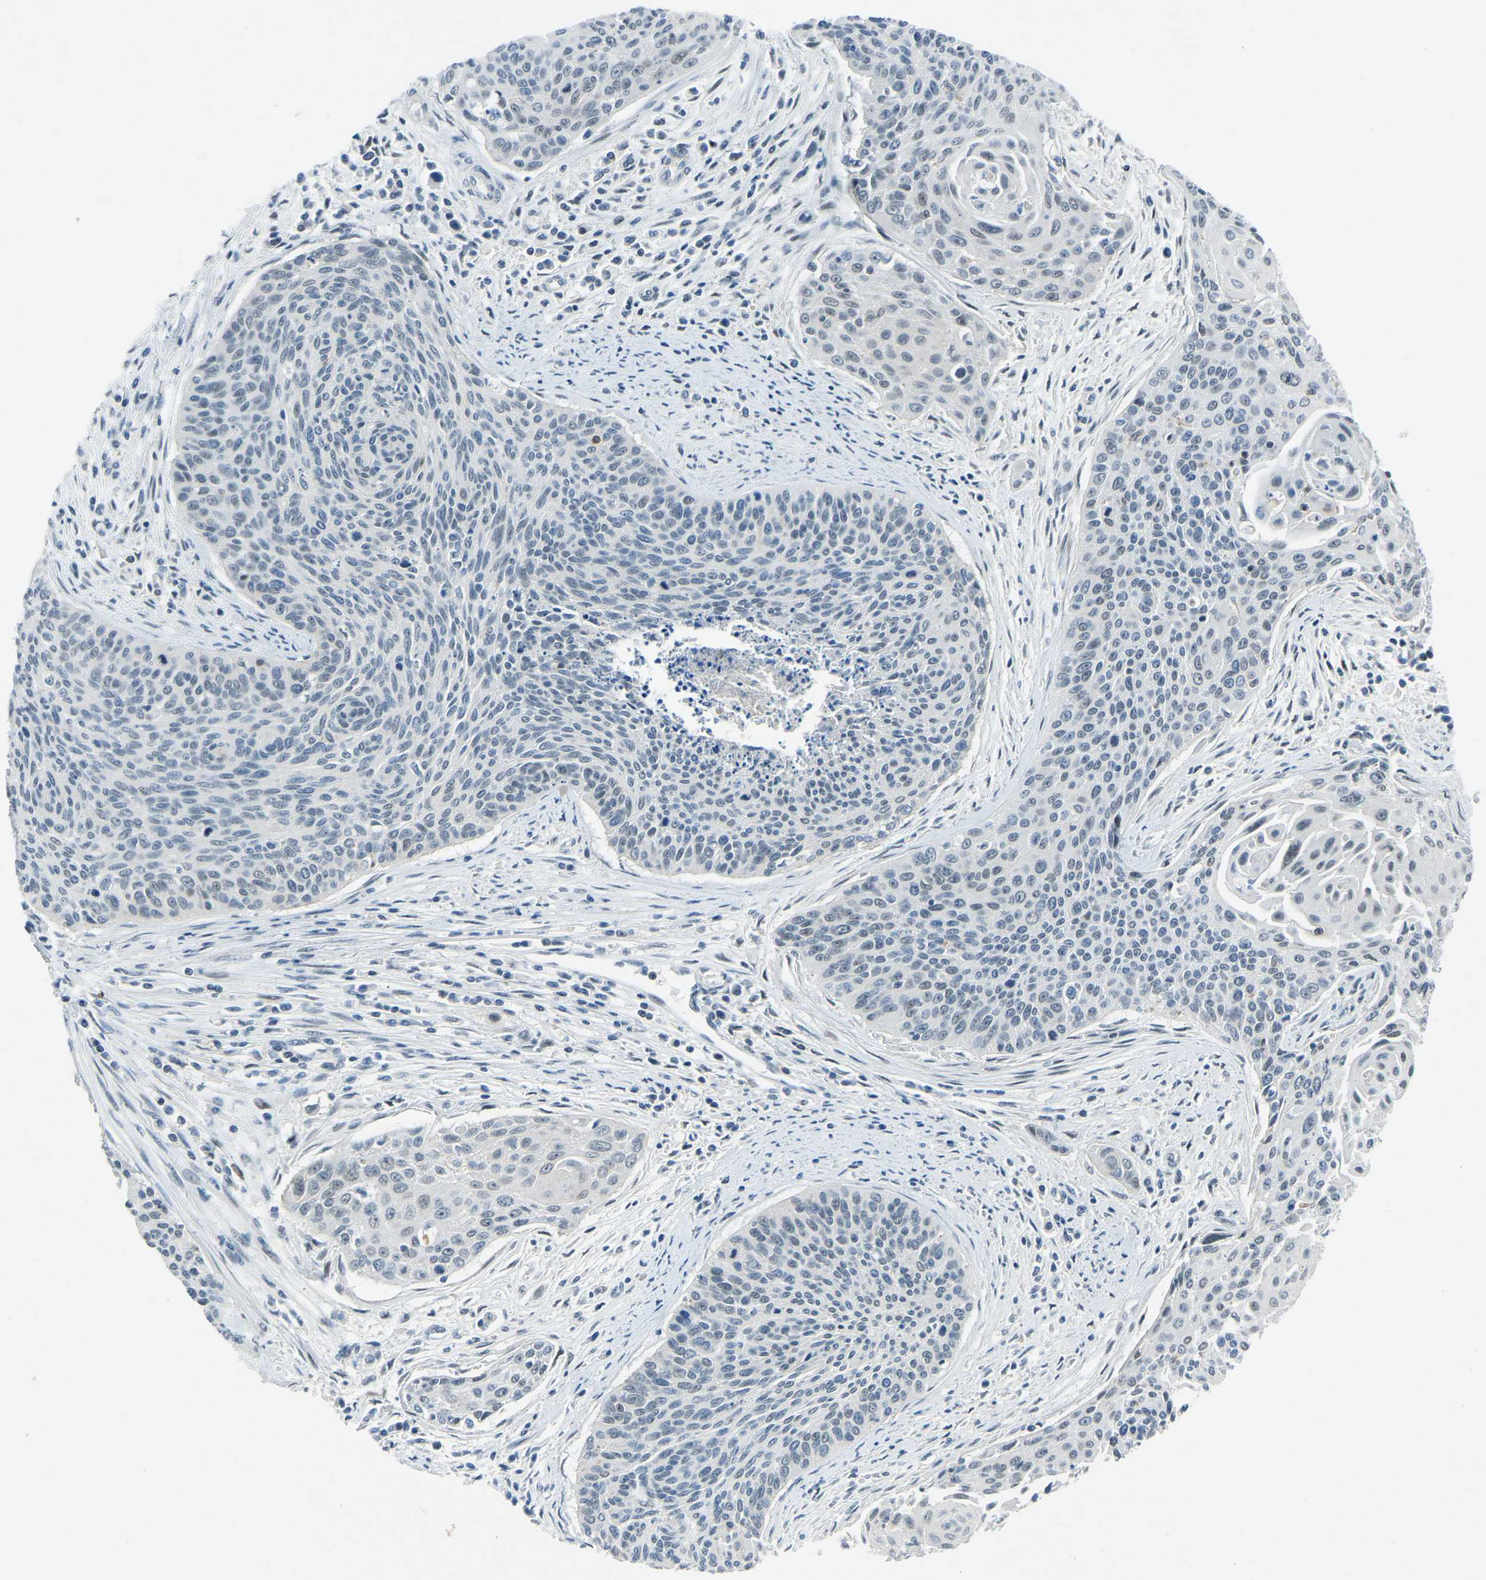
{"staining": {"intensity": "negative", "quantity": "none", "location": "none"}, "tissue": "cervical cancer", "cell_type": "Tumor cells", "image_type": "cancer", "snomed": [{"axis": "morphology", "description": "Squamous cell carcinoma, NOS"}, {"axis": "topography", "description": "Cervix"}], "caption": "This photomicrograph is of squamous cell carcinoma (cervical) stained with IHC to label a protein in brown with the nuclei are counter-stained blue. There is no positivity in tumor cells.", "gene": "XIRP1", "patient": {"sex": "female", "age": 55}}